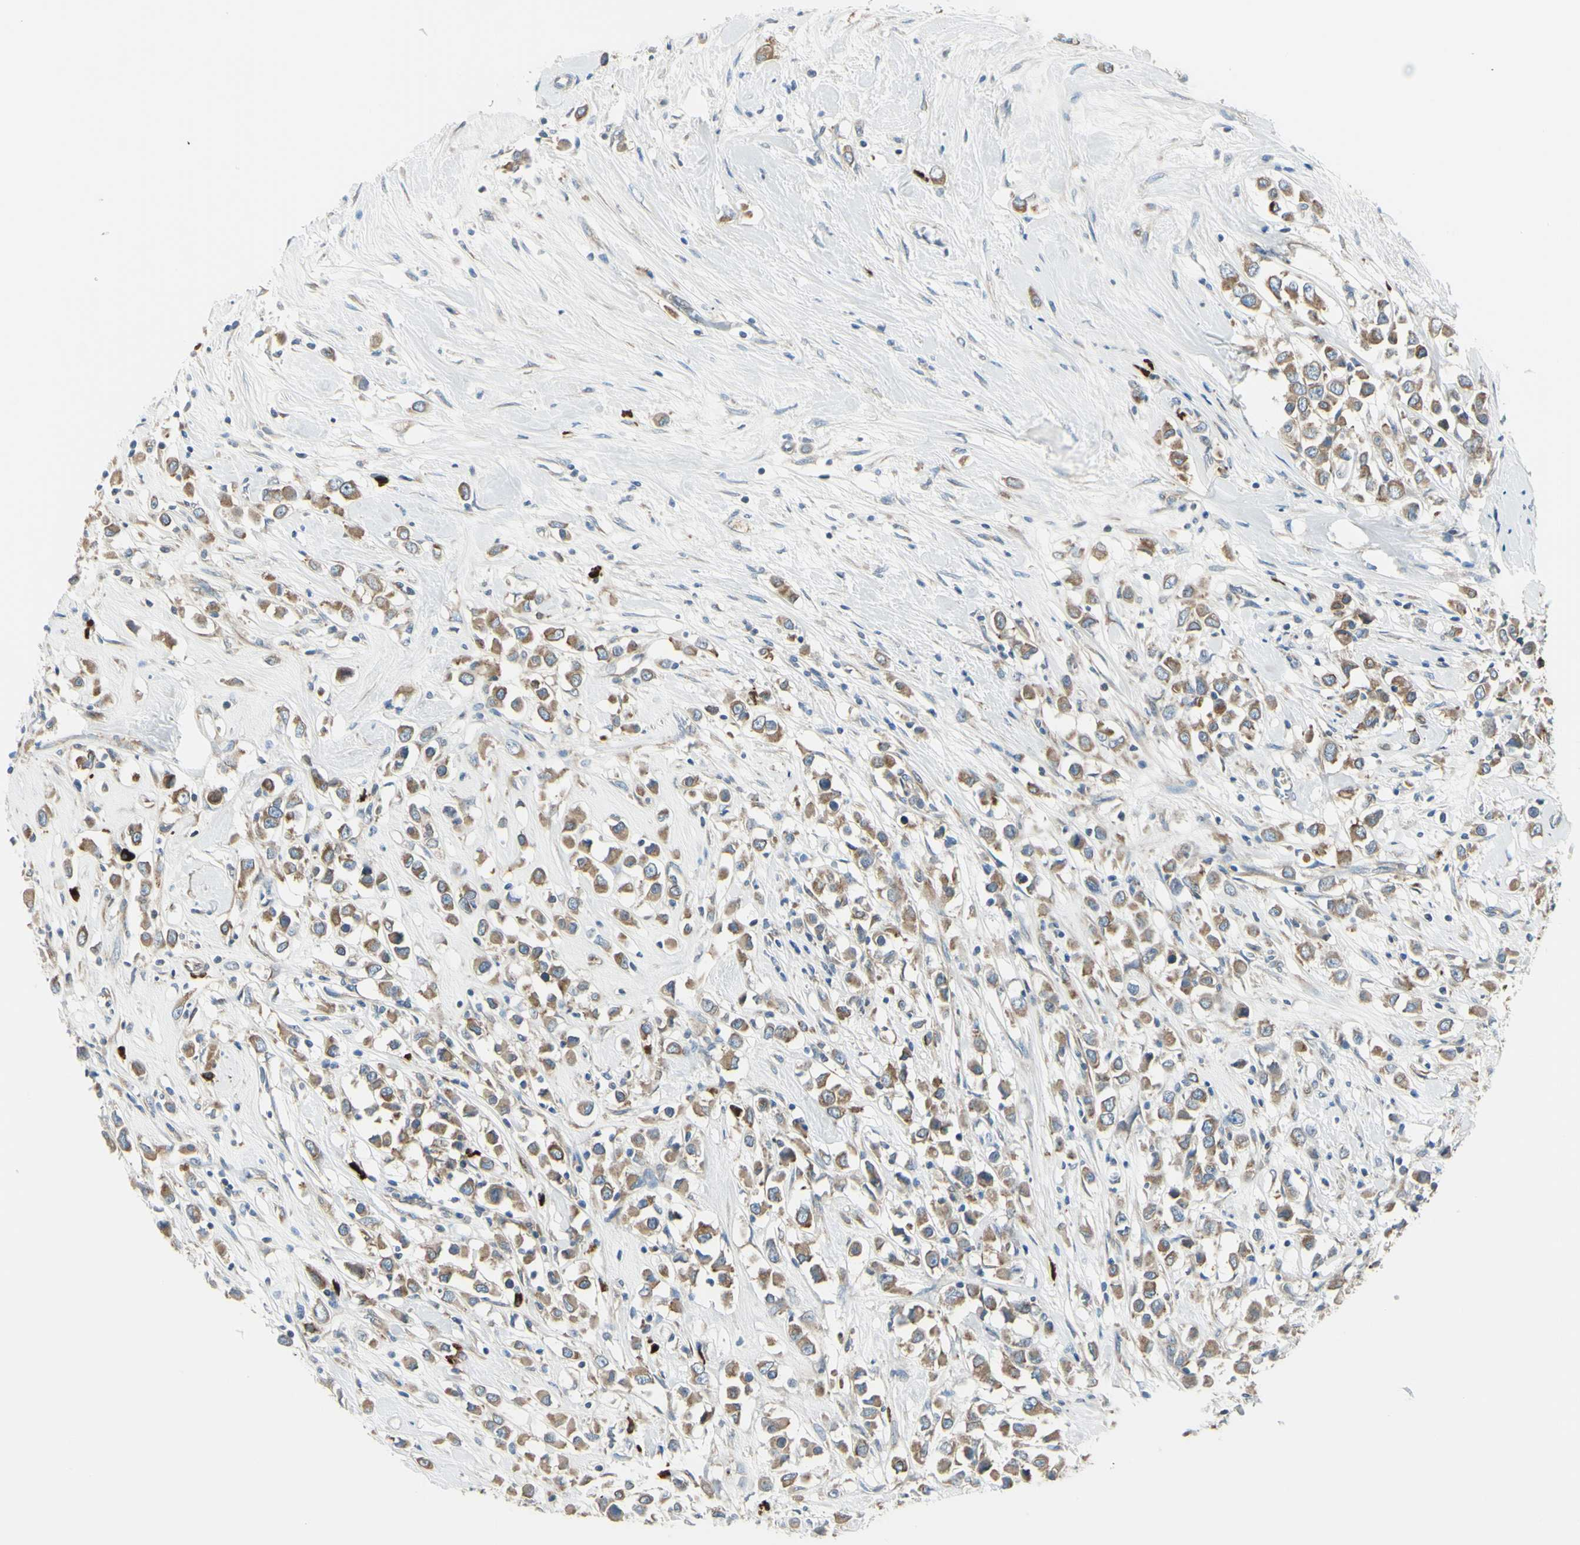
{"staining": {"intensity": "moderate", "quantity": ">75%", "location": "cytoplasmic/membranous"}, "tissue": "breast cancer", "cell_type": "Tumor cells", "image_type": "cancer", "snomed": [{"axis": "morphology", "description": "Duct carcinoma"}, {"axis": "topography", "description": "Breast"}], "caption": "Moderate cytoplasmic/membranous positivity is identified in about >75% of tumor cells in breast cancer (infiltrating ductal carcinoma).", "gene": "SELENOS", "patient": {"sex": "female", "age": 61}}